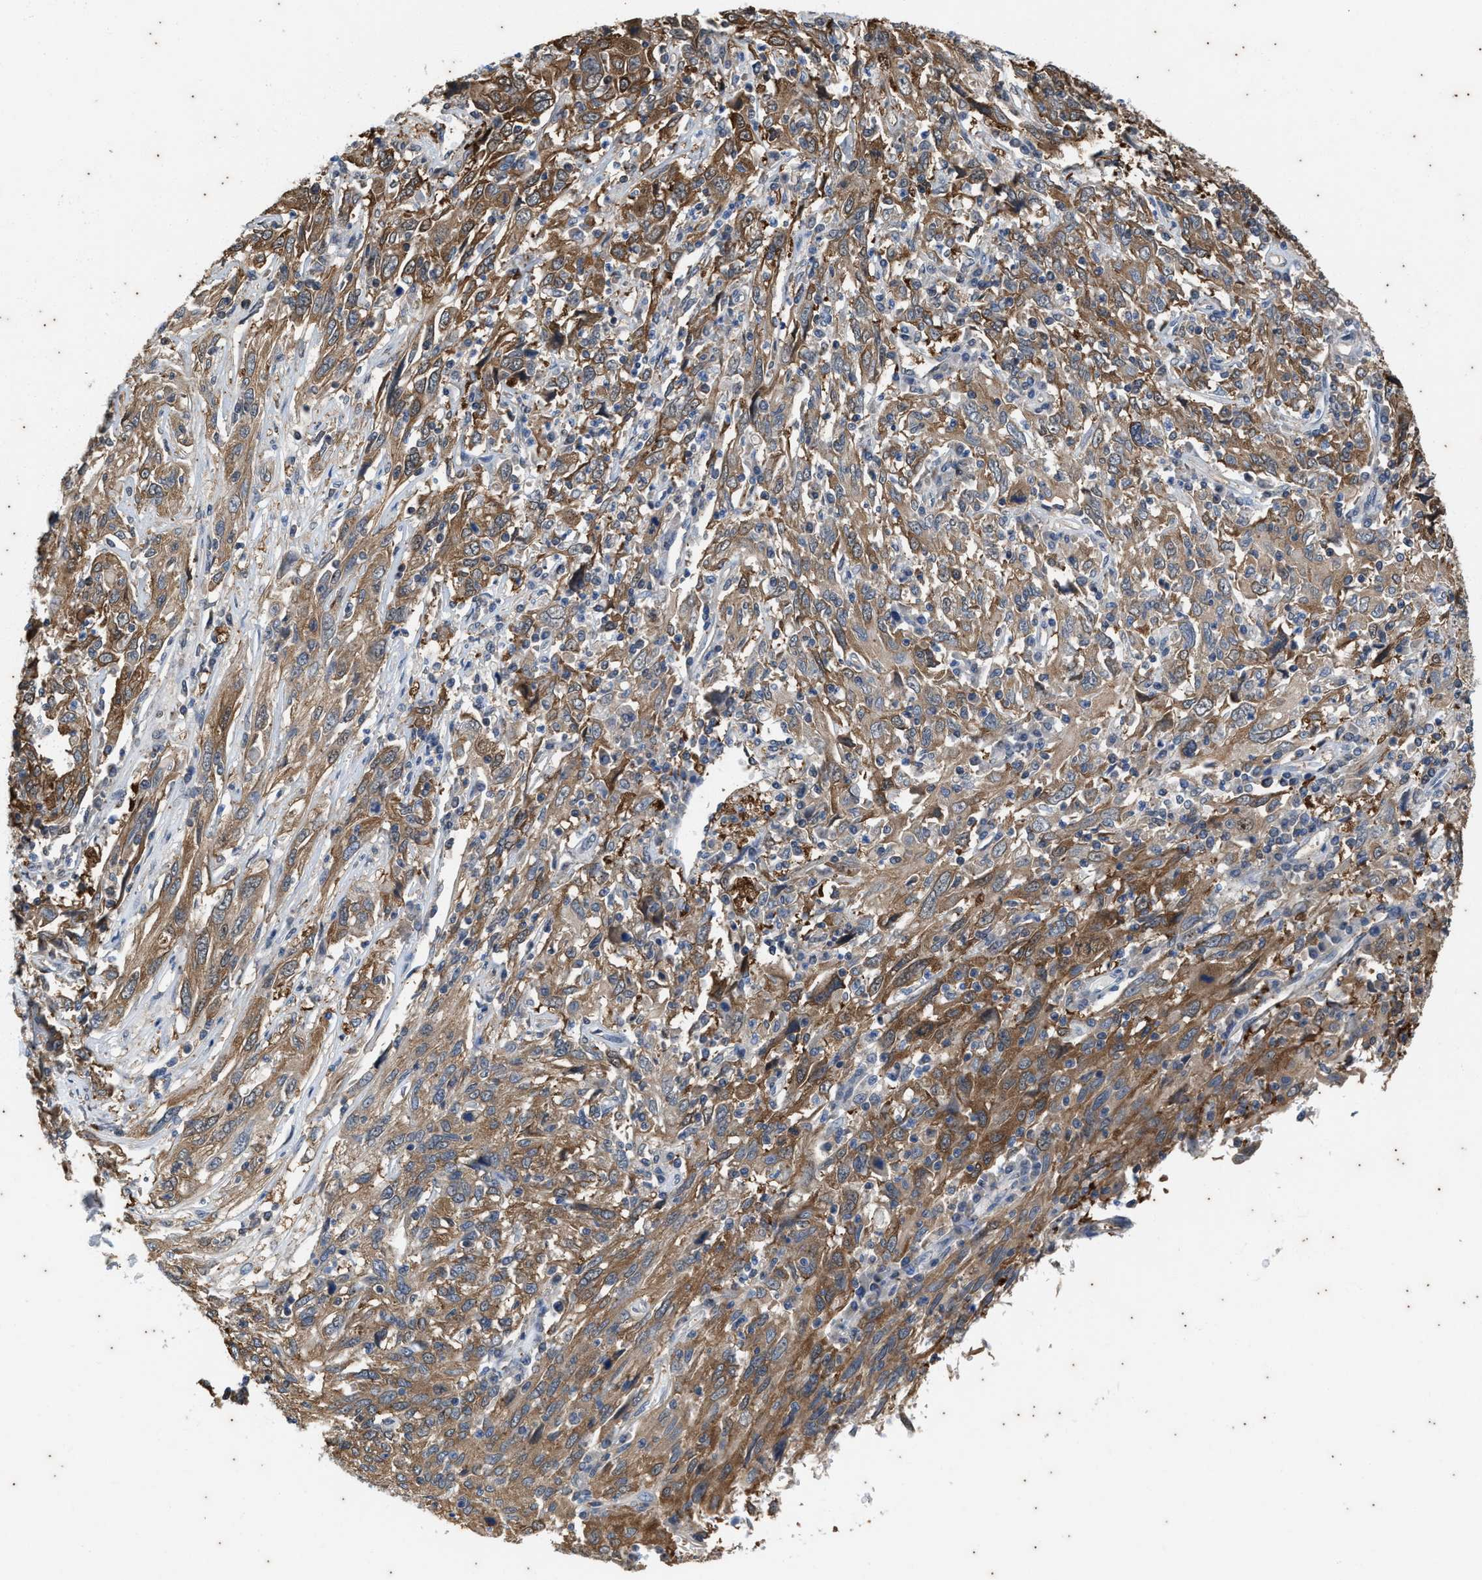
{"staining": {"intensity": "moderate", "quantity": ">75%", "location": "cytoplasmic/membranous"}, "tissue": "cervical cancer", "cell_type": "Tumor cells", "image_type": "cancer", "snomed": [{"axis": "morphology", "description": "Squamous cell carcinoma, NOS"}, {"axis": "topography", "description": "Cervix"}], "caption": "Cervical cancer stained for a protein (brown) demonstrates moderate cytoplasmic/membranous positive positivity in approximately >75% of tumor cells.", "gene": "COX19", "patient": {"sex": "female", "age": 46}}